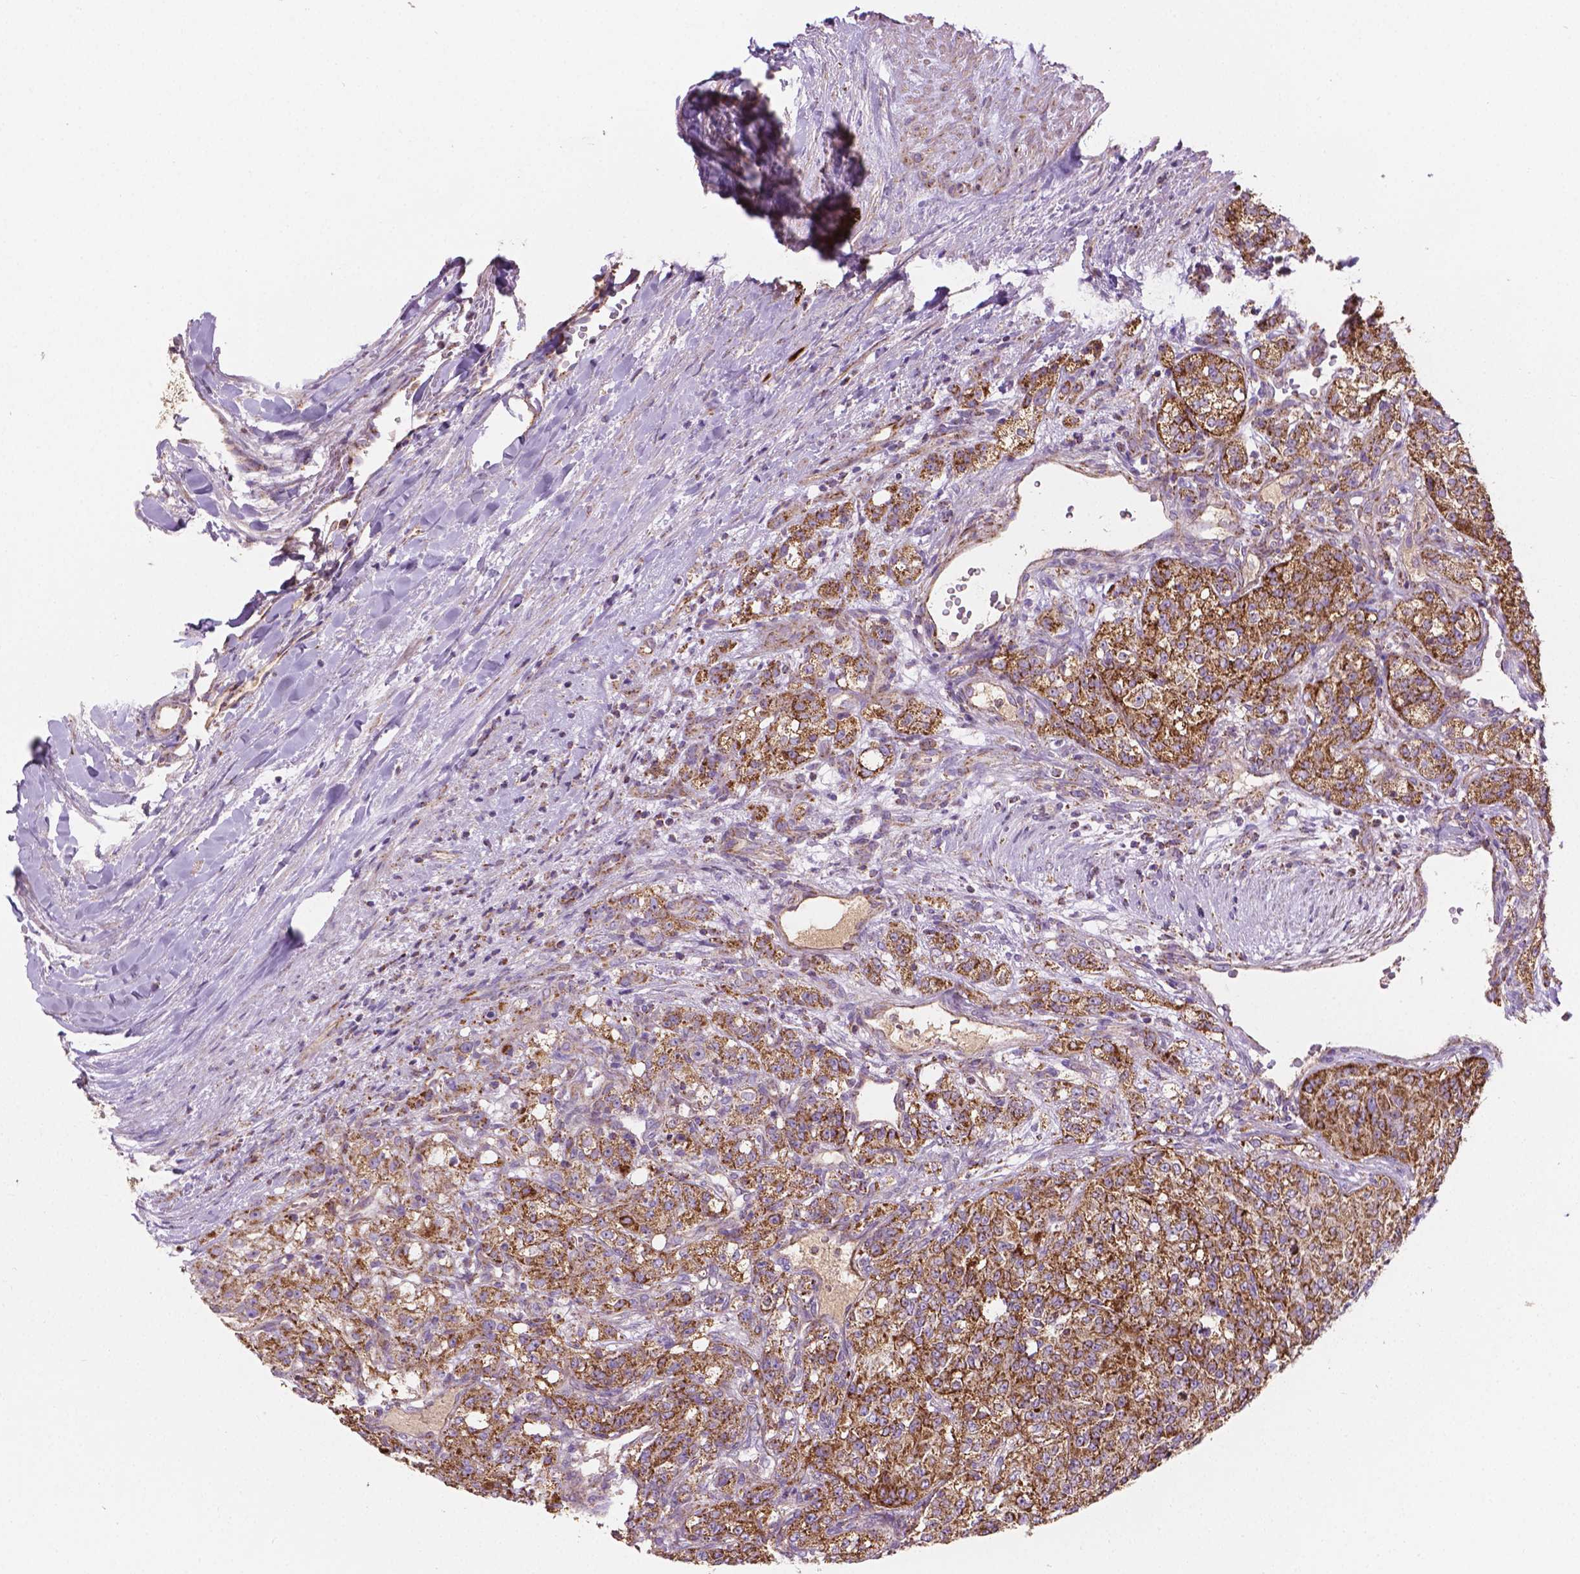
{"staining": {"intensity": "strong", "quantity": ">75%", "location": "cytoplasmic/membranous"}, "tissue": "renal cancer", "cell_type": "Tumor cells", "image_type": "cancer", "snomed": [{"axis": "morphology", "description": "Adenocarcinoma, NOS"}, {"axis": "topography", "description": "Kidney"}], "caption": "About >75% of tumor cells in renal adenocarcinoma exhibit strong cytoplasmic/membranous protein expression as visualized by brown immunohistochemical staining.", "gene": "PIBF1", "patient": {"sex": "female", "age": 63}}